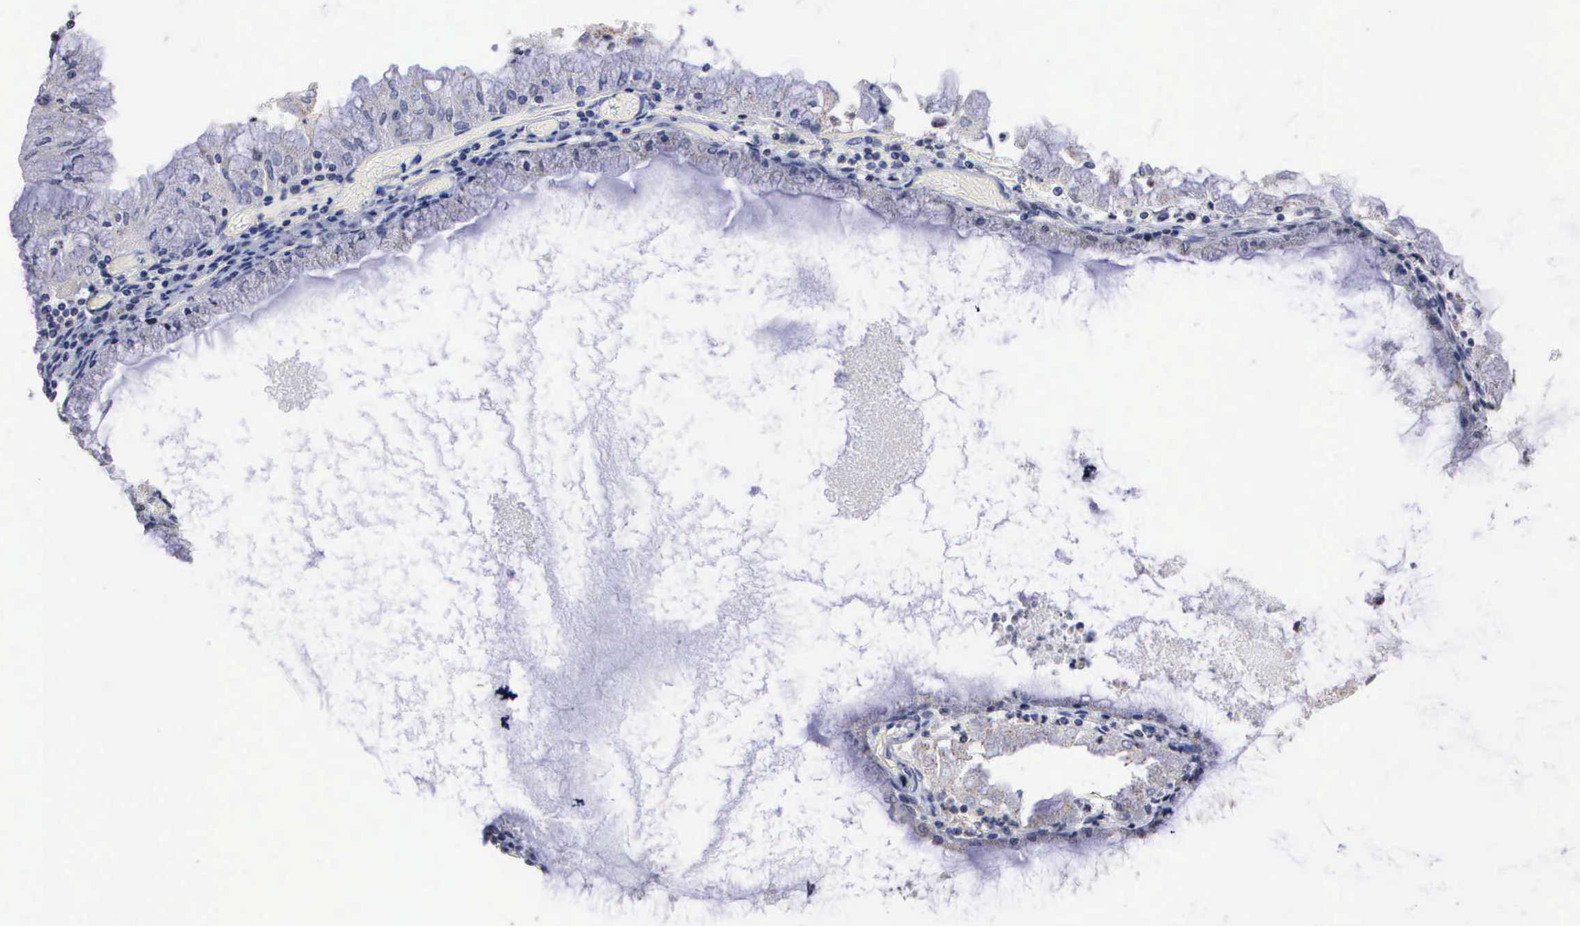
{"staining": {"intensity": "weak", "quantity": "25%-75%", "location": "cytoplasmic/membranous"}, "tissue": "endometrial cancer", "cell_type": "Tumor cells", "image_type": "cancer", "snomed": [{"axis": "morphology", "description": "Adenocarcinoma, NOS"}, {"axis": "topography", "description": "Endometrium"}], "caption": "Human endometrial adenocarcinoma stained with a brown dye demonstrates weak cytoplasmic/membranous positive expression in about 25%-75% of tumor cells.", "gene": "KDM6A", "patient": {"sex": "female", "age": 79}}